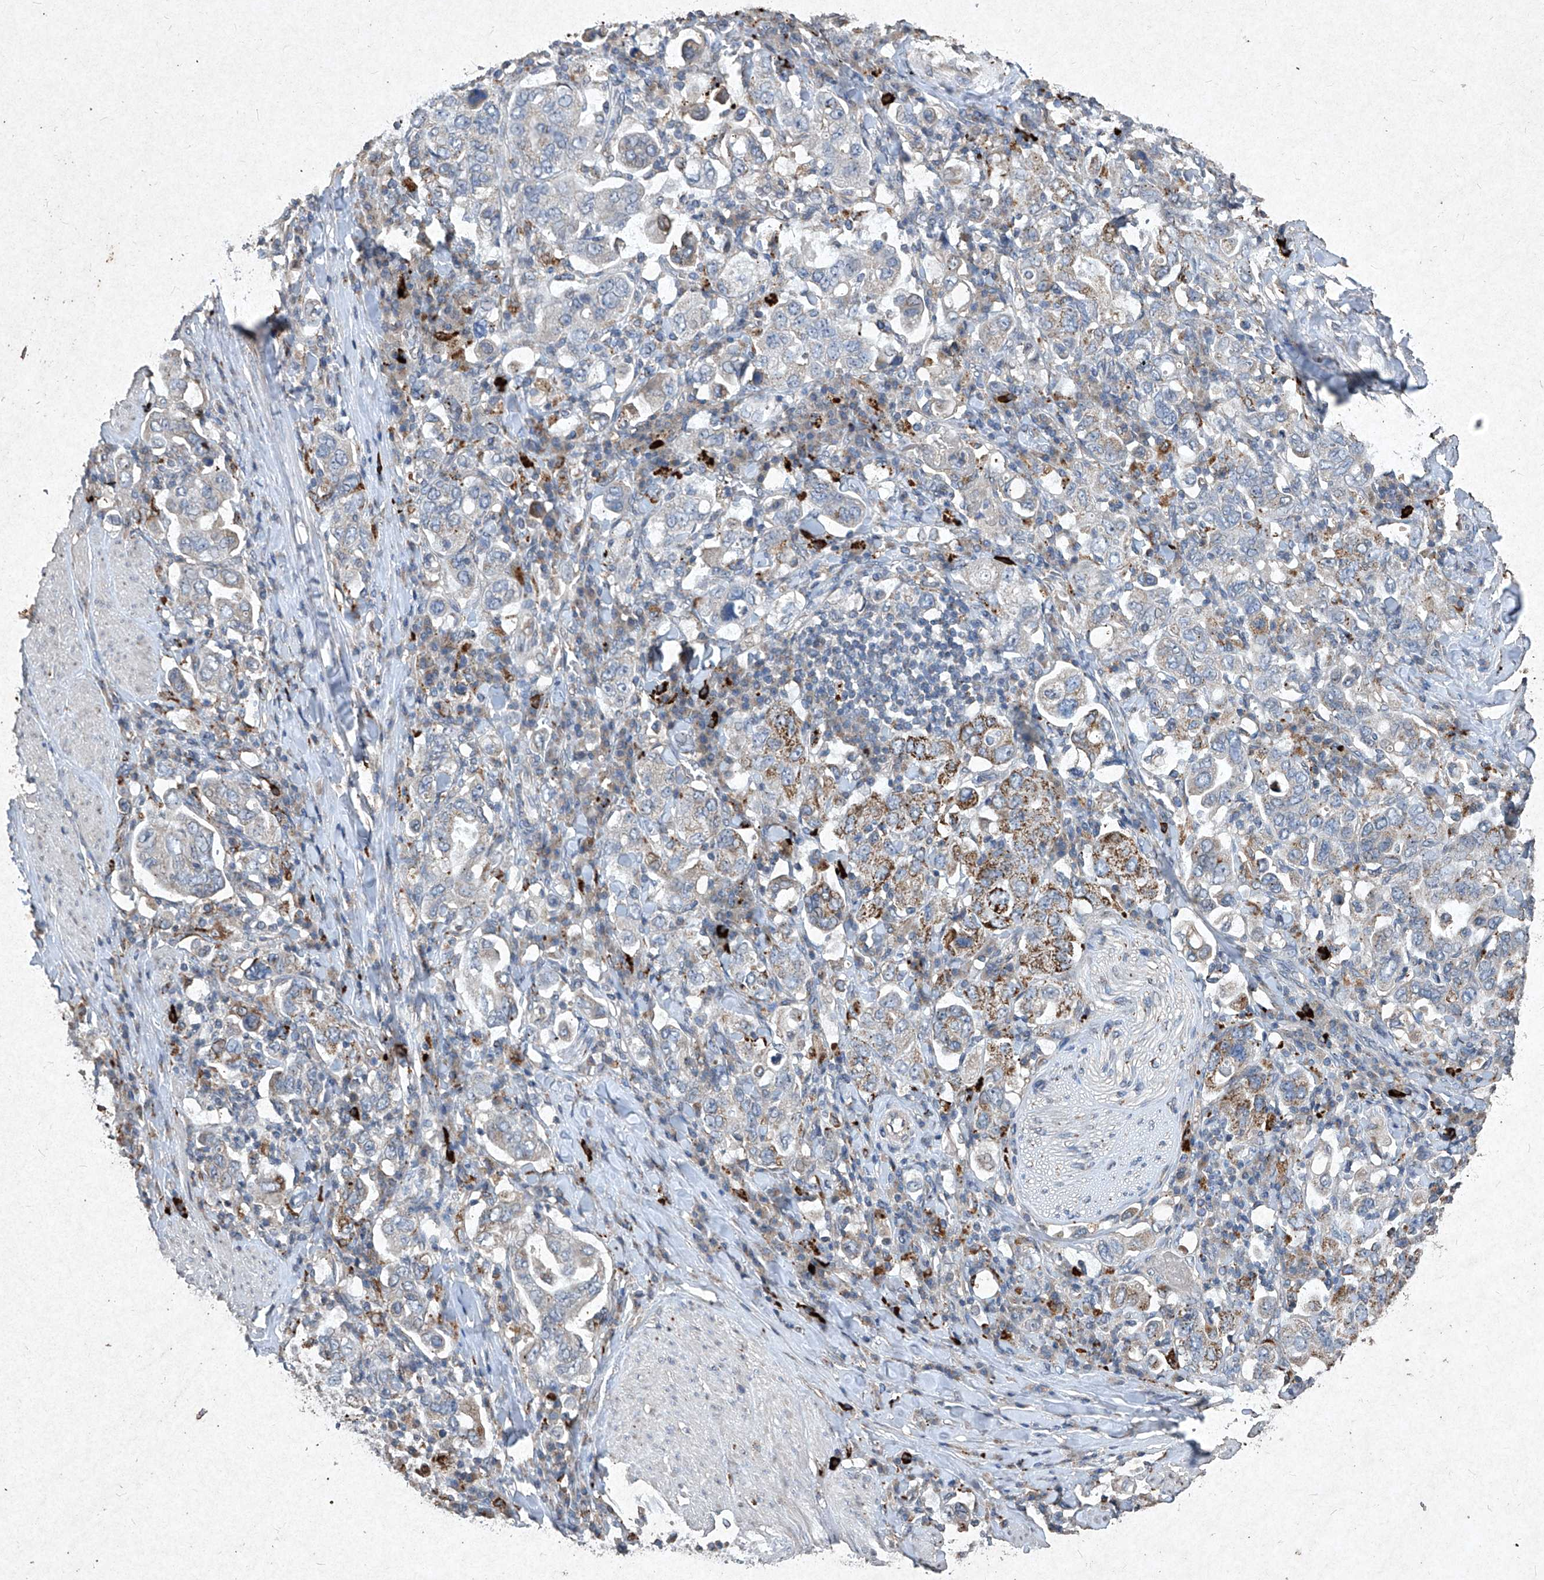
{"staining": {"intensity": "strong", "quantity": "<25%", "location": "cytoplasmic/membranous"}, "tissue": "stomach cancer", "cell_type": "Tumor cells", "image_type": "cancer", "snomed": [{"axis": "morphology", "description": "Adenocarcinoma, NOS"}, {"axis": "topography", "description": "Stomach, upper"}], "caption": "A micrograph showing strong cytoplasmic/membranous expression in about <25% of tumor cells in stomach adenocarcinoma, as visualized by brown immunohistochemical staining.", "gene": "MED16", "patient": {"sex": "male", "age": 62}}